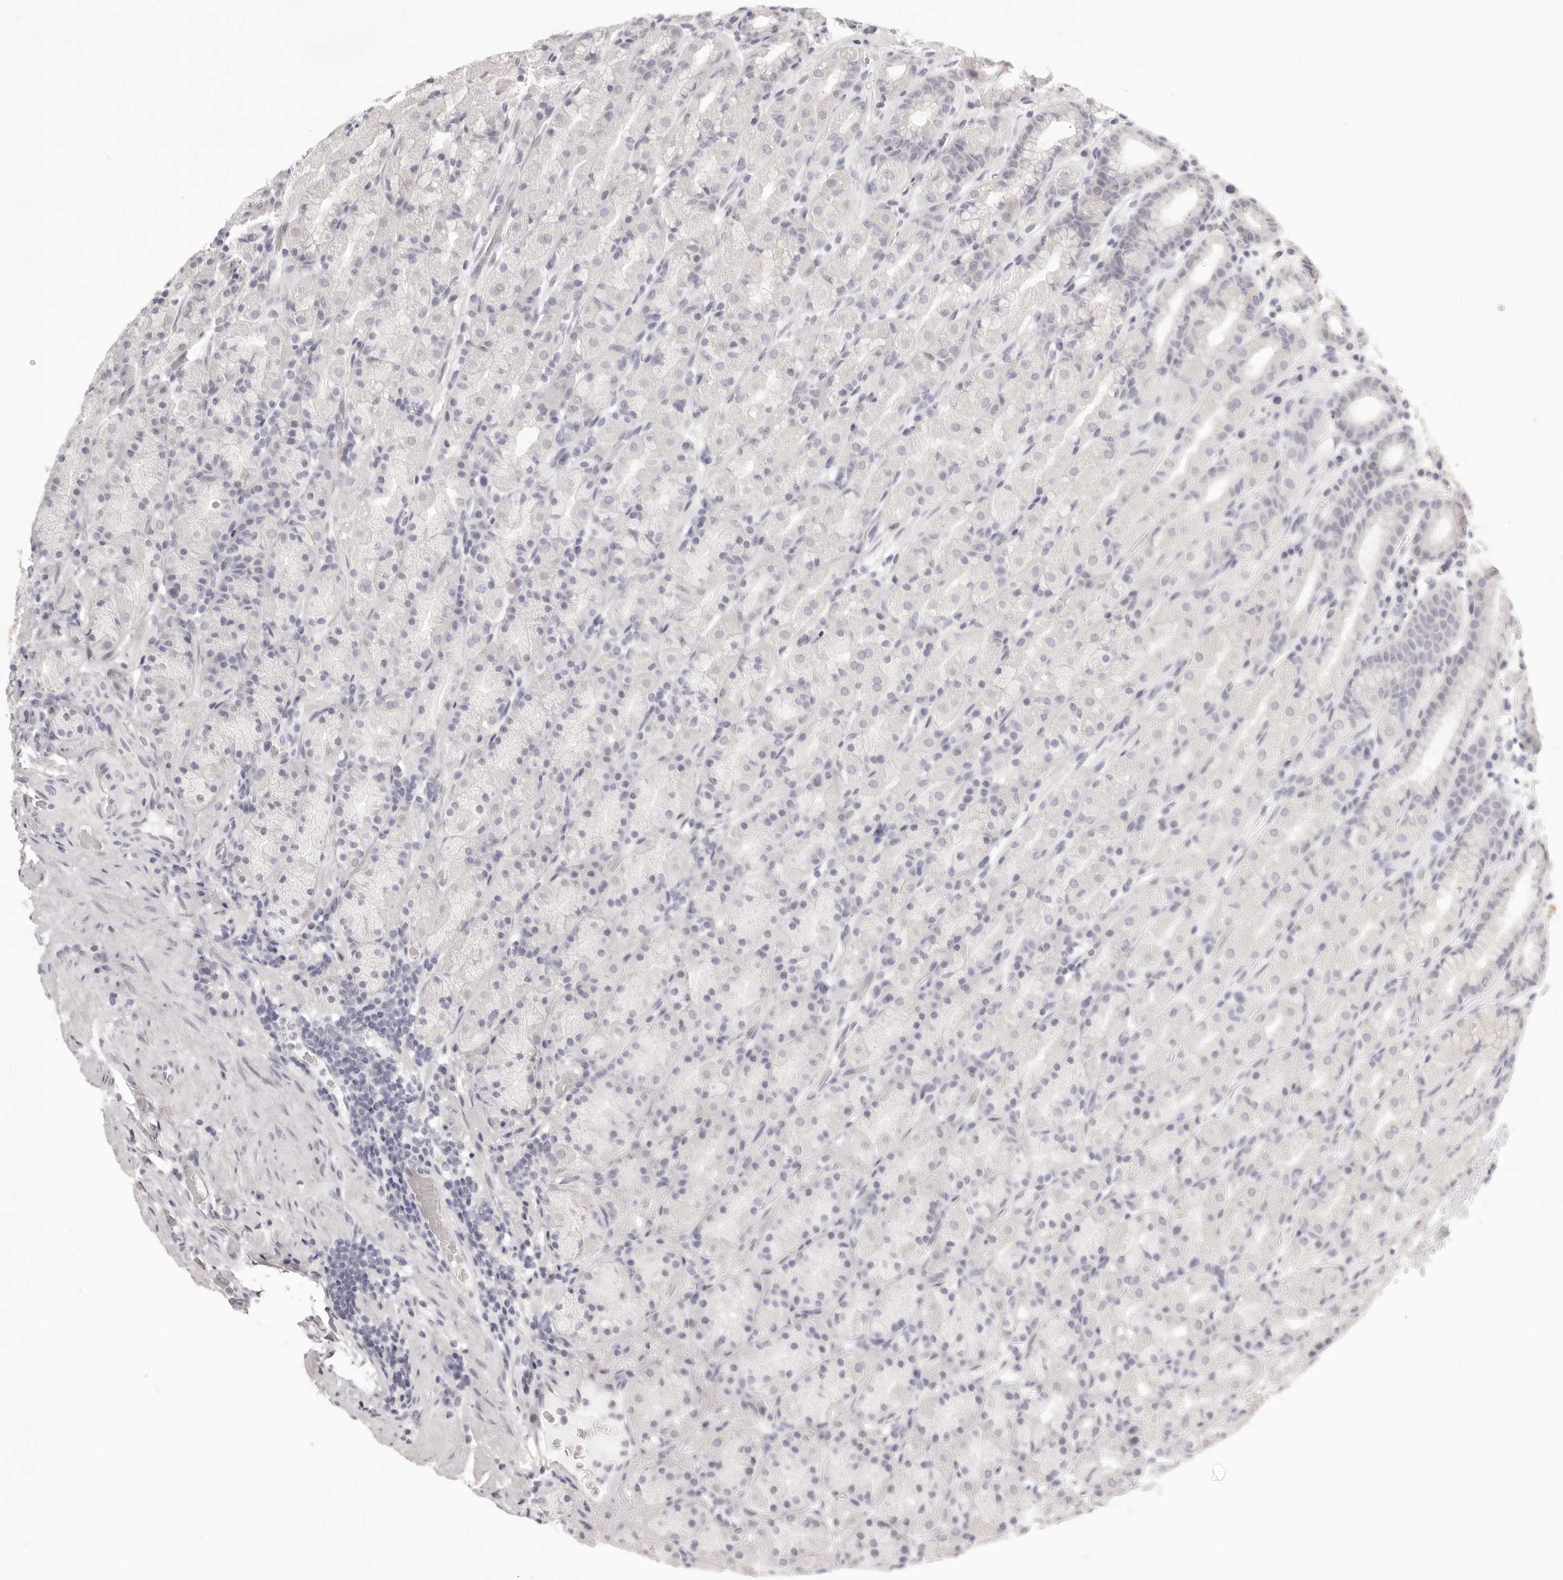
{"staining": {"intensity": "negative", "quantity": "none", "location": "none"}, "tissue": "stomach", "cell_type": "Glandular cells", "image_type": "normal", "snomed": [{"axis": "morphology", "description": "Normal tissue, NOS"}, {"axis": "topography", "description": "Stomach, upper"}], "caption": "Stomach stained for a protein using immunohistochemistry (IHC) shows no staining glandular cells.", "gene": "FABP1", "patient": {"sex": "male", "age": 68}}